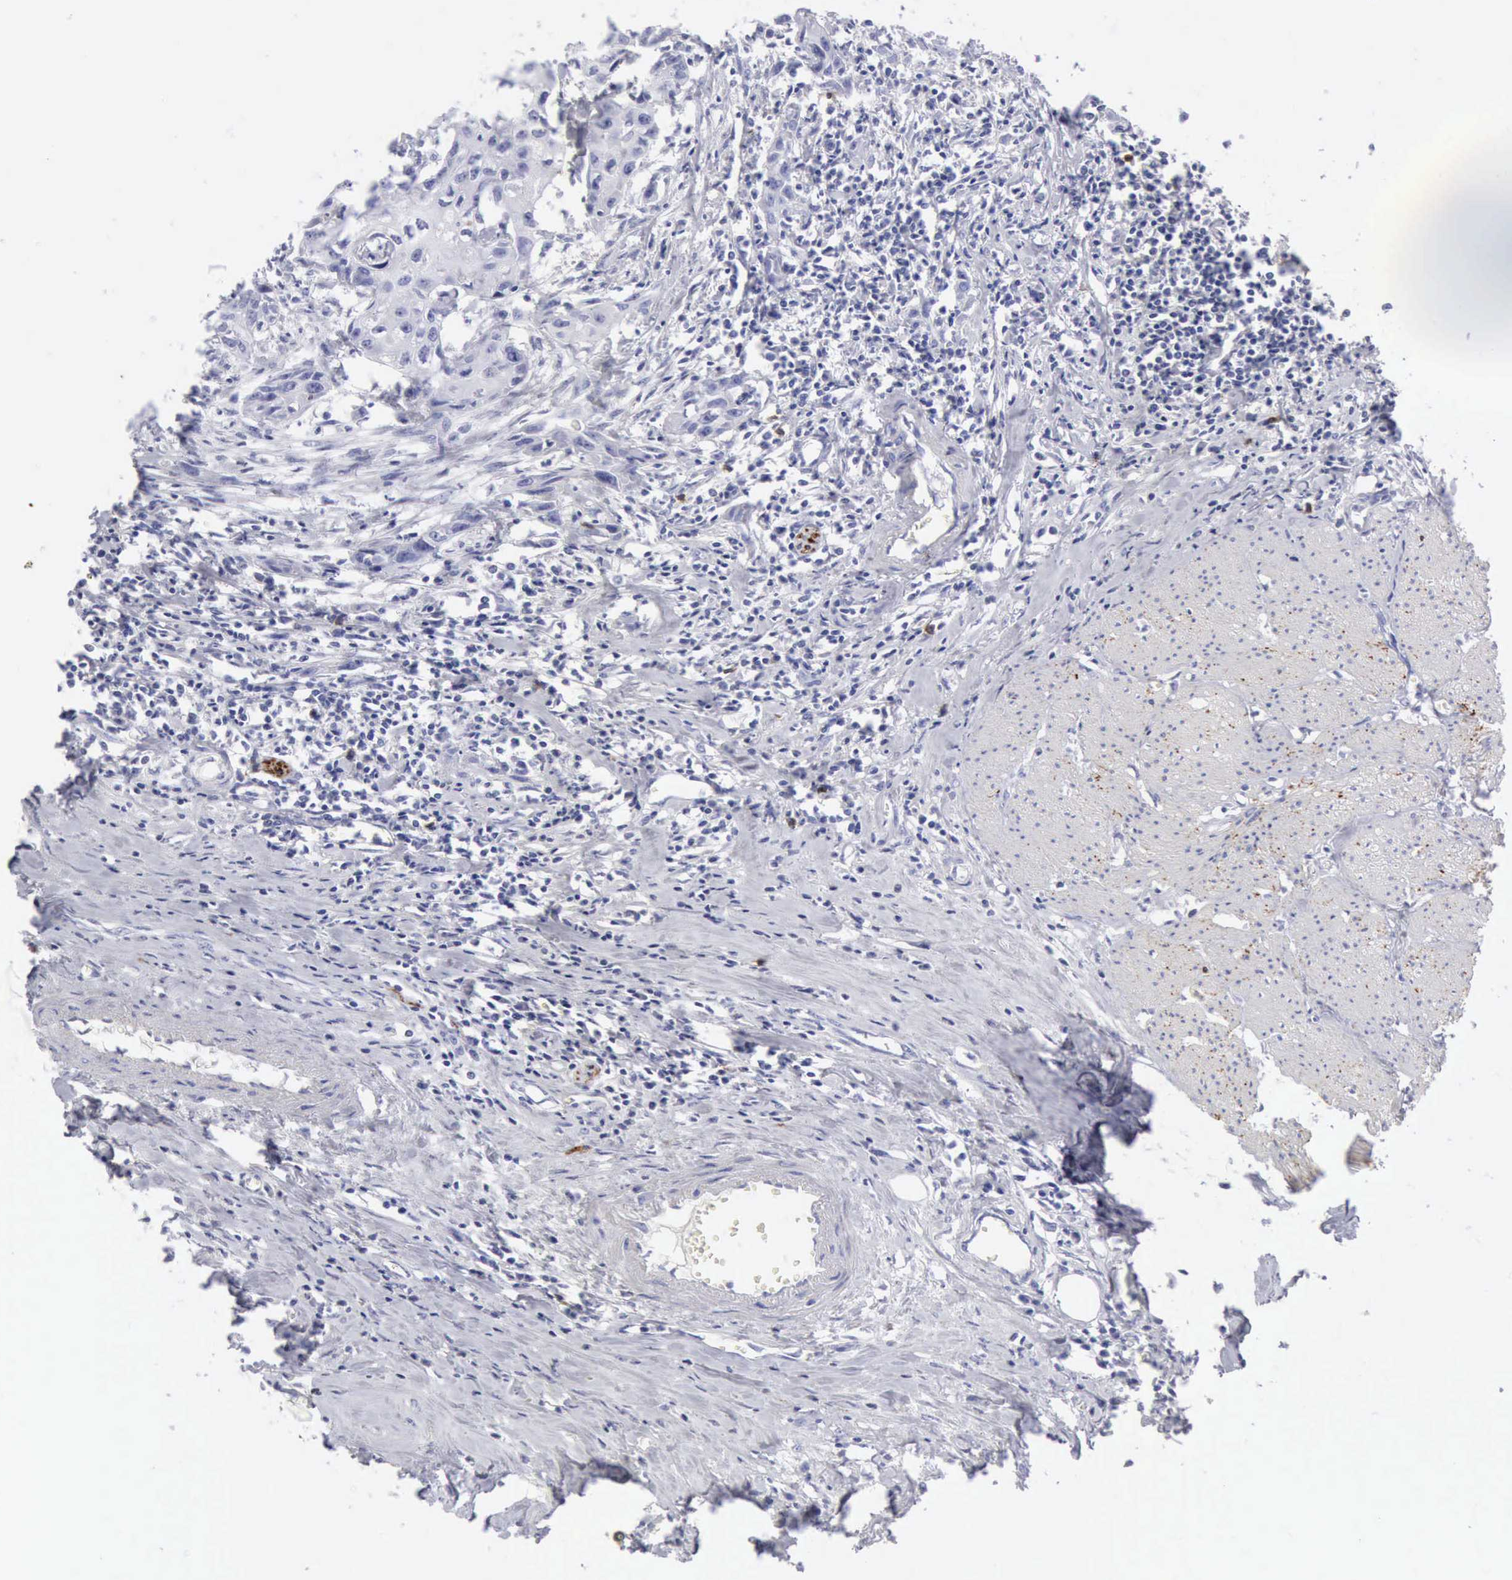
{"staining": {"intensity": "negative", "quantity": "none", "location": "none"}, "tissue": "urothelial cancer", "cell_type": "Tumor cells", "image_type": "cancer", "snomed": [{"axis": "morphology", "description": "Urothelial carcinoma, High grade"}, {"axis": "topography", "description": "Urinary bladder"}], "caption": "Urothelial cancer was stained to show a protein in brown. There is no significant positivity in tumor cells.", "gene": "NCAM1", "patient": {"sex": "male", "age": 54}}